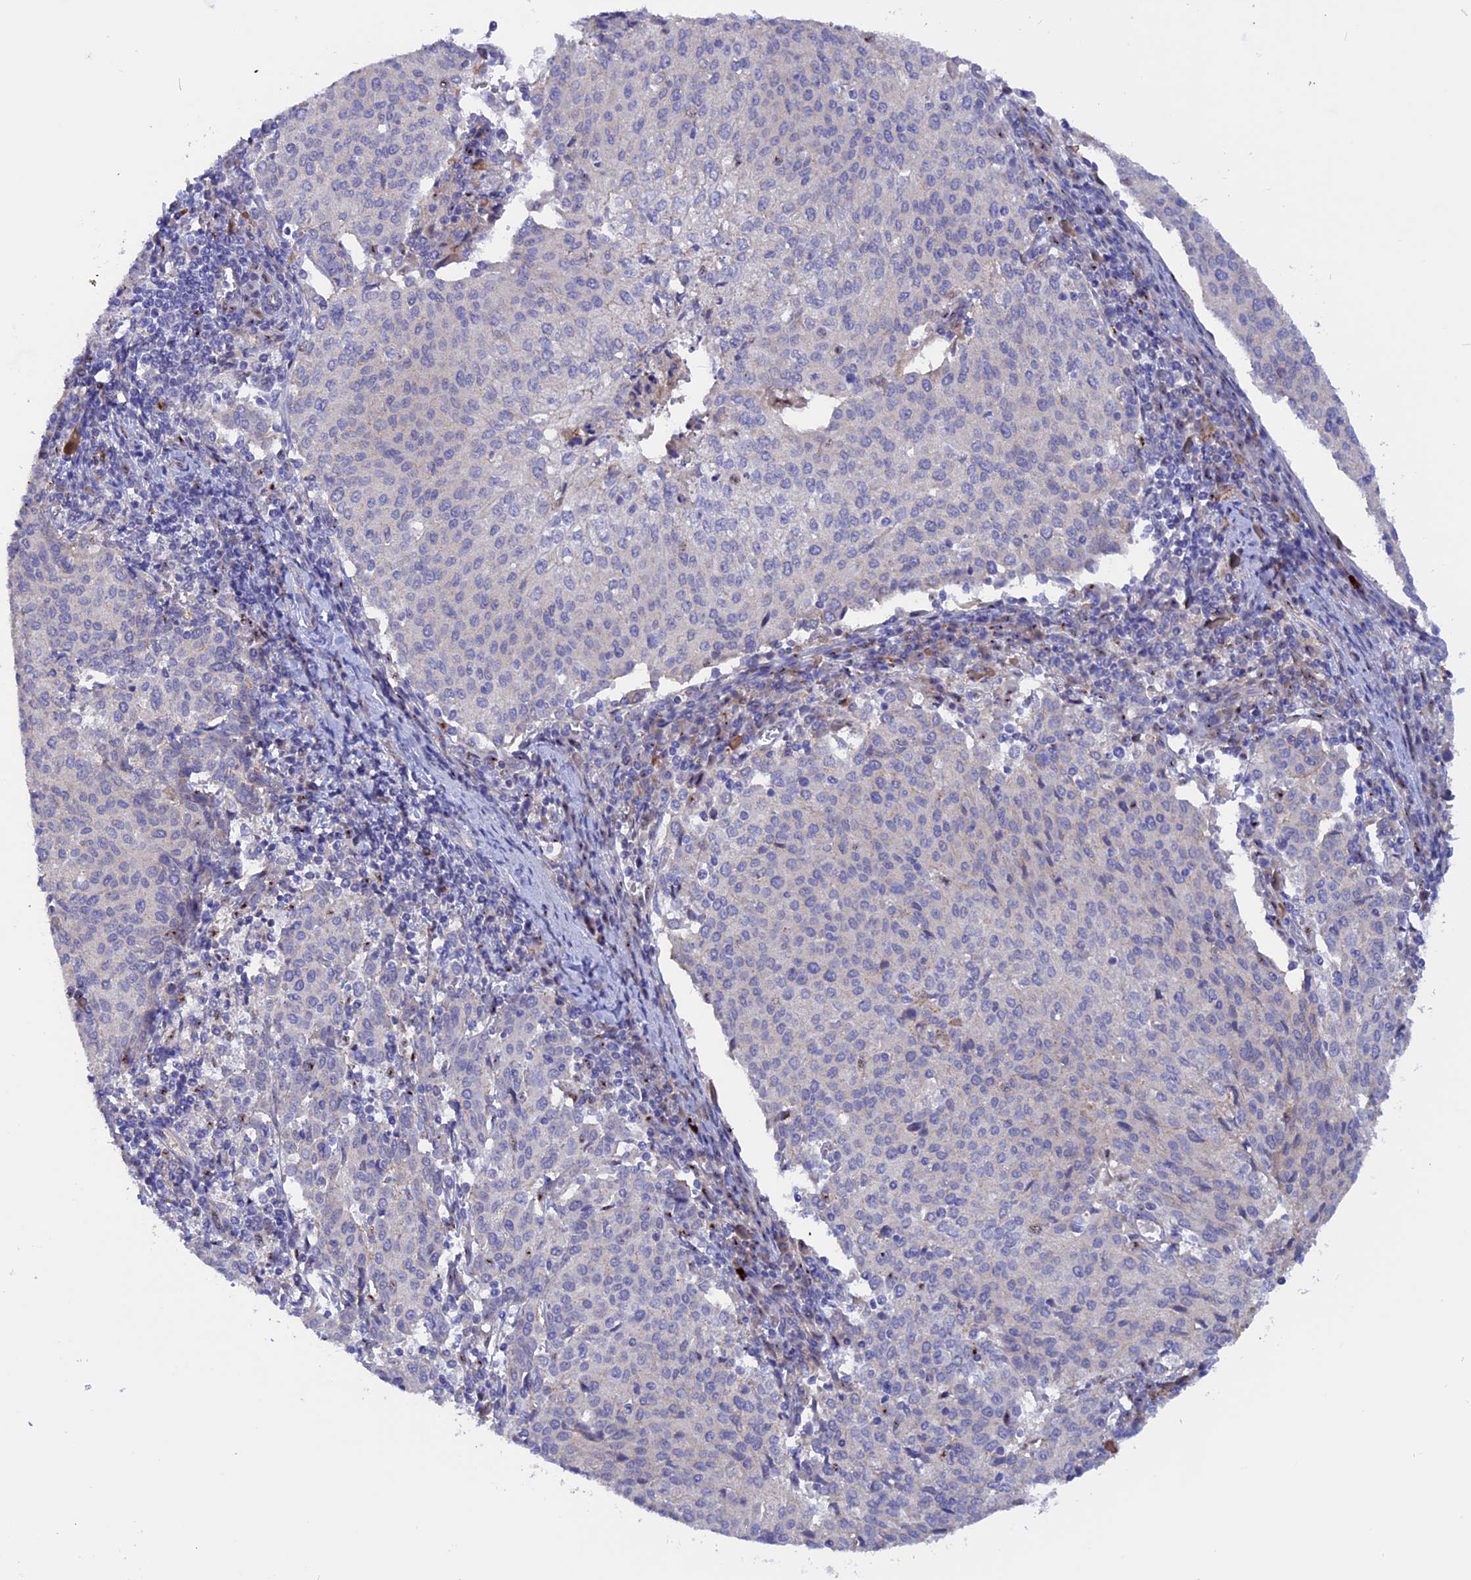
{"staining": {"intensity": "negative", "quantity": "none", "location": "none"}, "tissue": "cervical cancer", "cell_type": "Tumor cells", "image_type": "cancer", "snomed": [{"axis": "morphology", "description": "Squamous cell carcinoma, NOS"}, {"axis": "topography", "description": "Cervix"}], "caption": "Tumor cells show no significant protein positivity in cervical cancer. Nuclei are stained in blue.", "gene": "GK5", "patient": {"sex": "female", "age": 46}}